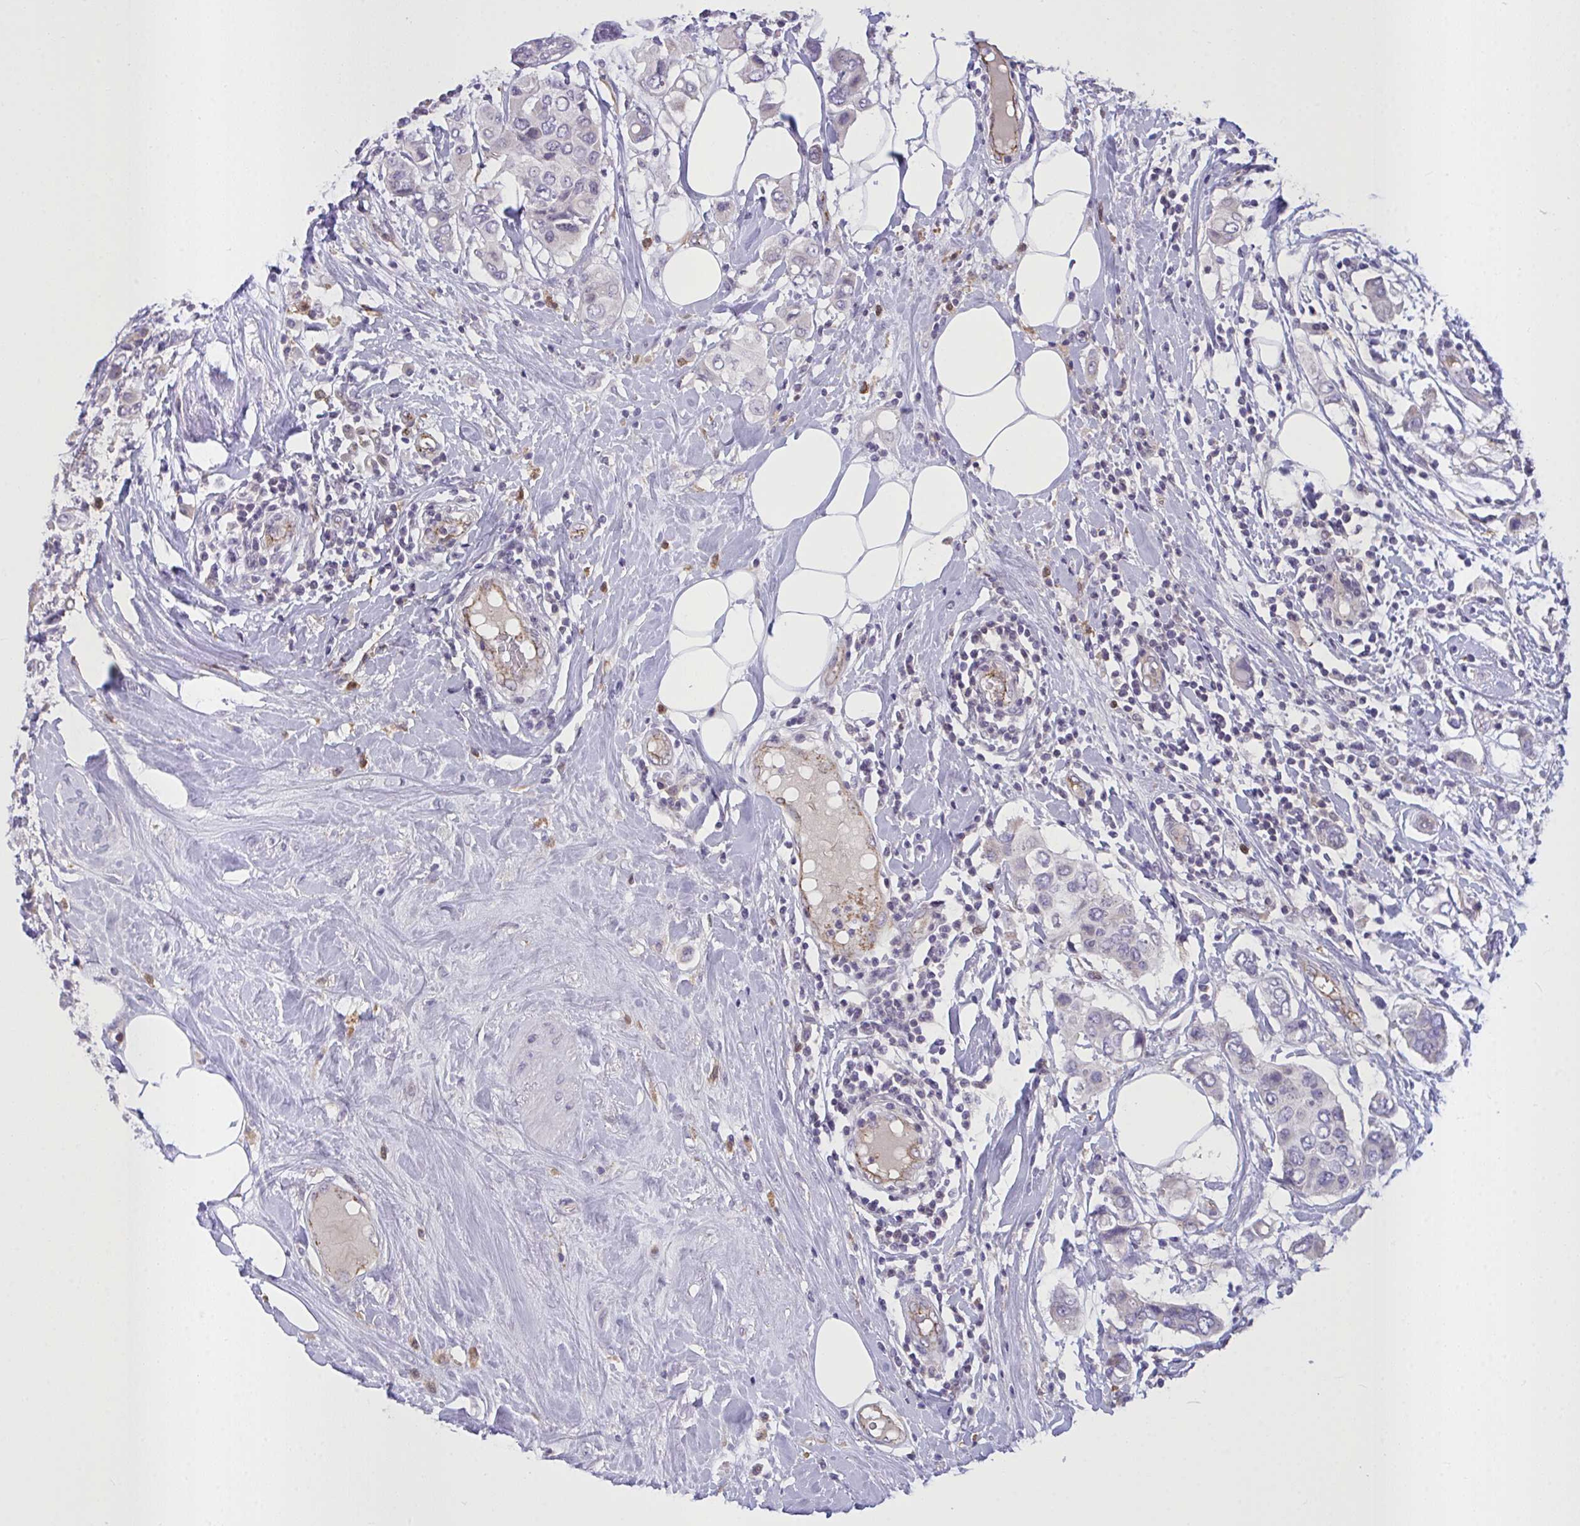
{"staining": {"intensity": "negative", "quantity": "none", "location": "none"}, "tissue": "breast cancer", "cell_type": "Tumor cells", "image_type": "cancer", "snomed": [{"axis": "morphology", "description": "Lobular carcinoma"}, {"axis": "topography", "description": "Breast"}], "caption": "DAB (3,3'-diaminobenzidine) immunohistochemical staining of lobular carcinoma (breast) displays no significant positivity in tumor cells. (DAB immunohistochemistry (IHC) visualized using brightfield microscopy, high magnification).", "gene": "SEMA6B", "patient": {"sex": "female", "age": 51}}